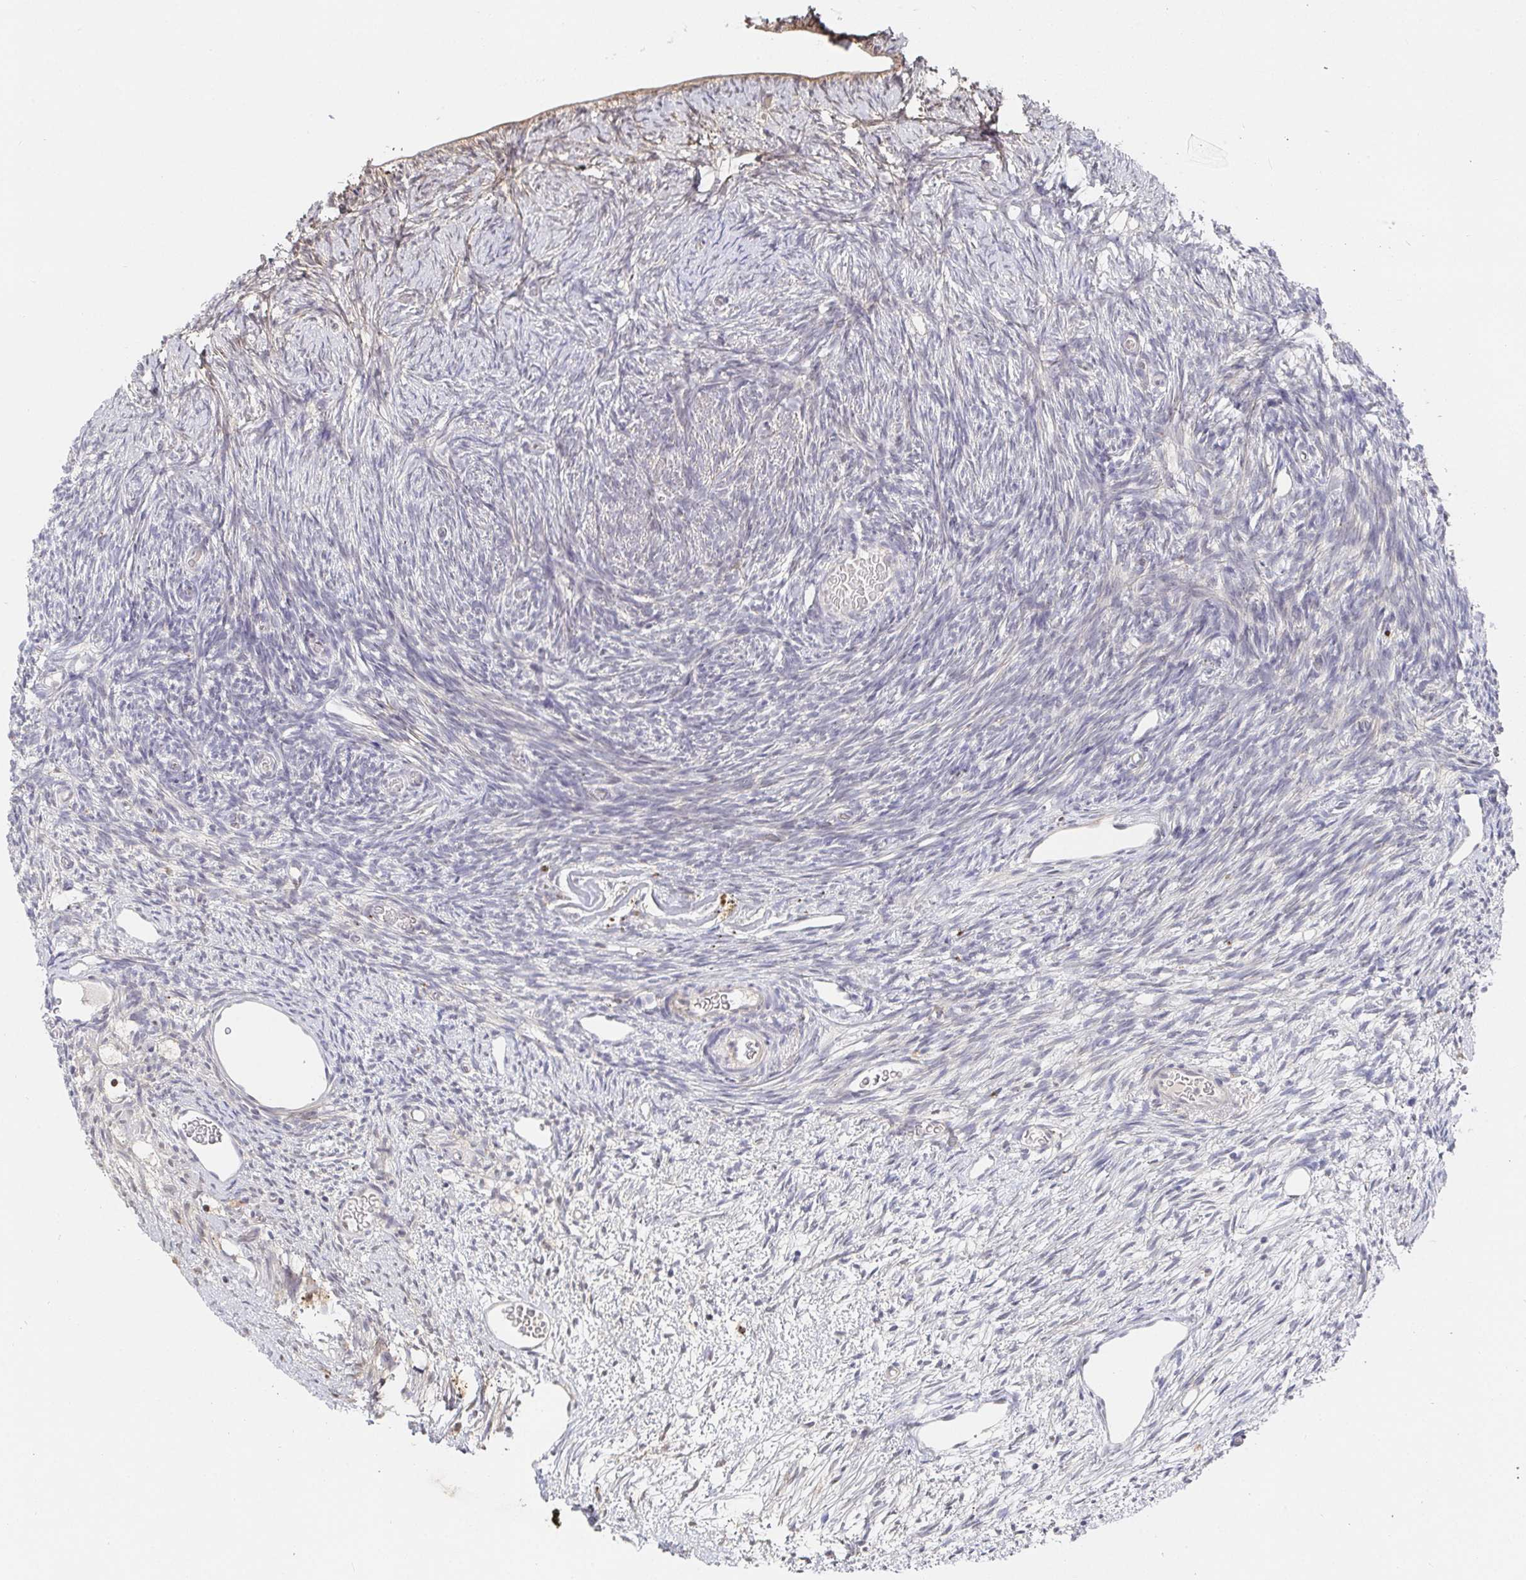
{"staining": {"intensity": "negative", "quantity": "none", "location": "none"}, "tissue": "ovary", "cell_type": "Follicle cells", "image_type": "normal", "snomed": [{"axis": "morphology", "description": "Normal tissue, NOS"}, {"axis": "topography", "description": "Ovary"}], "caption": "Immunohistochemistry micrograph of normal human ovary stained for a protein (brown), which exhibits no positivity in follicle cells. (IHC, brightfield microscopy, high magnification).", "gene": "RCOR1", "patient": {"sex": "female", "age": 39}}